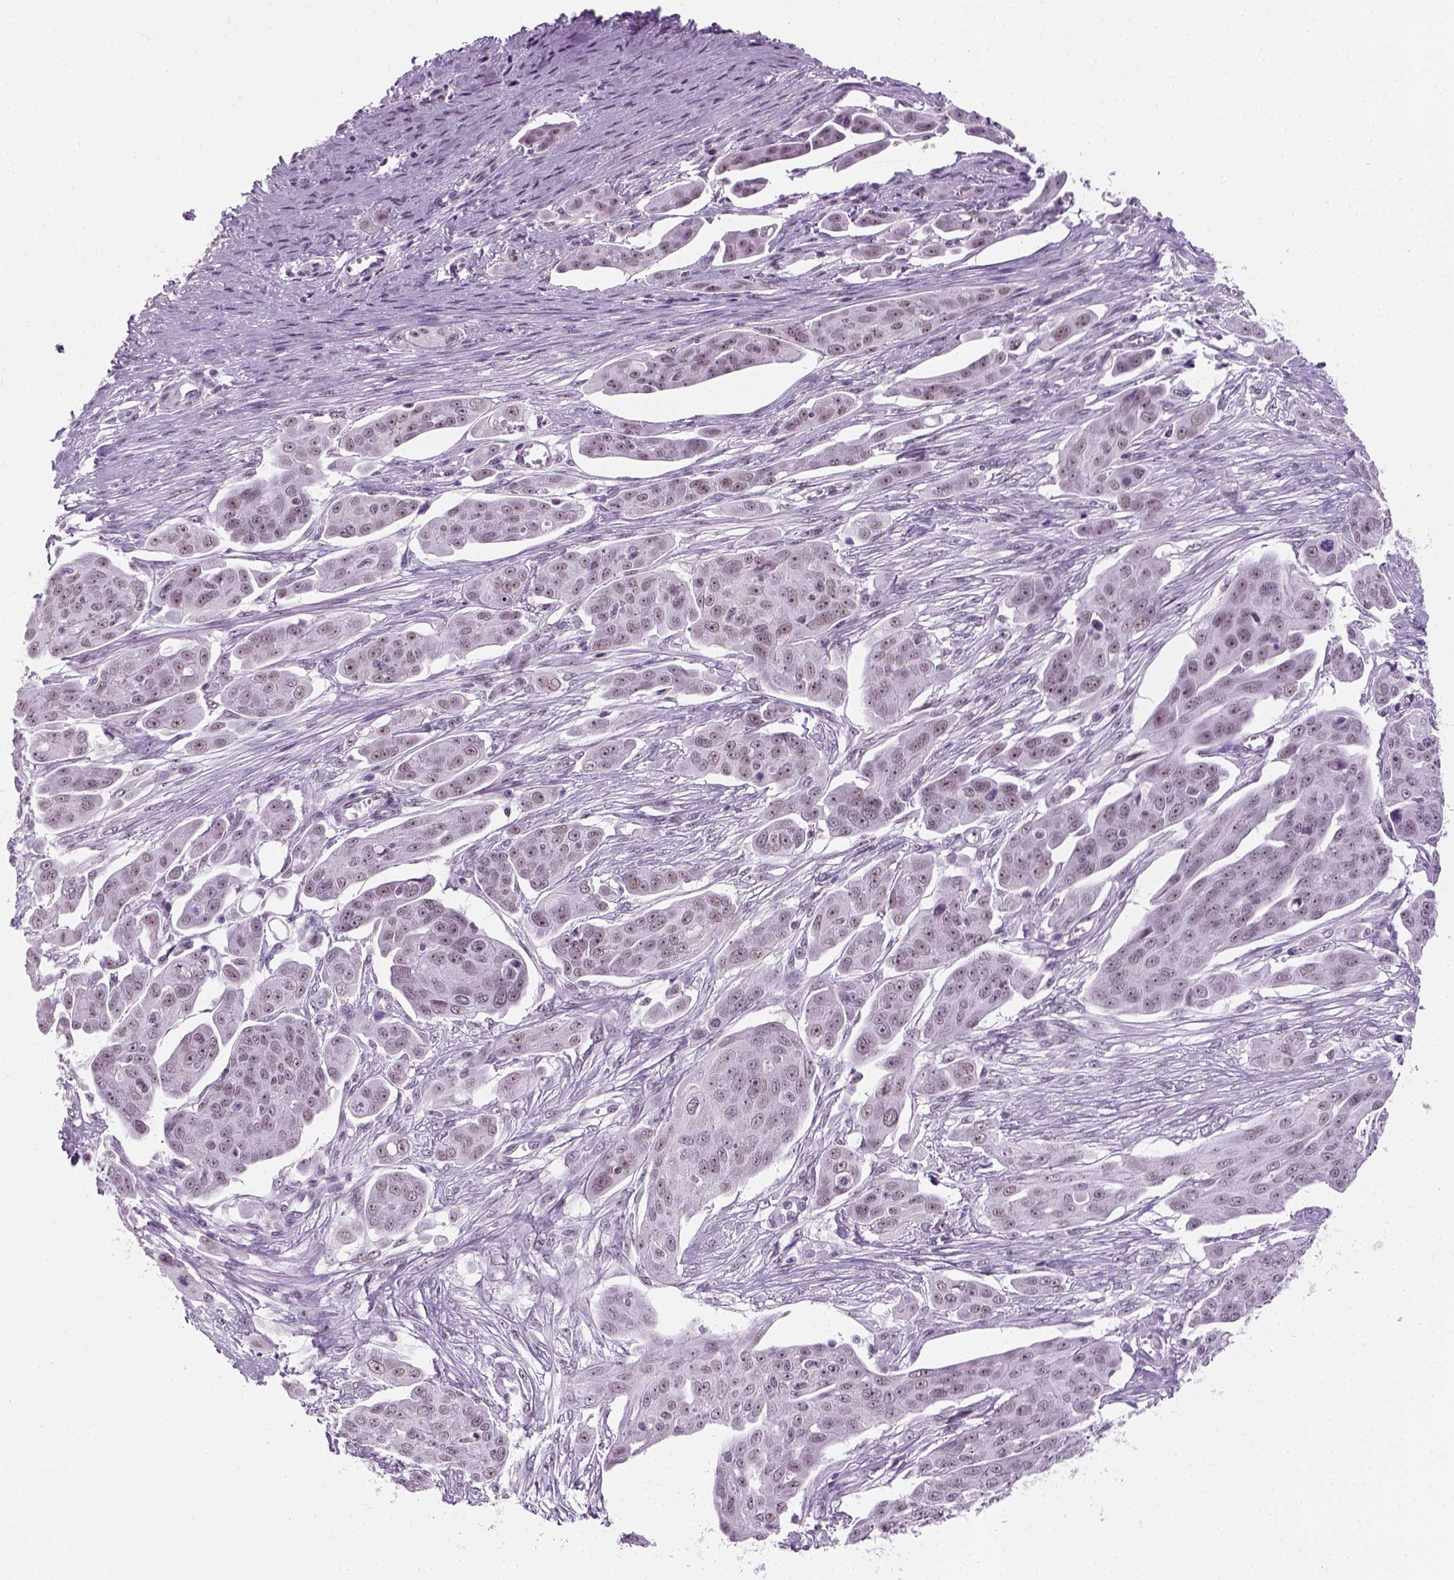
{"staining": {"intensity": "negative", "quantity": "none", "location": "none"}, "tissue": "ovarian cancer", "cell_type": "Tumor cells", "image_type": "cancer", "snomed": [{"axis": "morphology", "description": "Carcinoma, endometroid"}, {"axis": "topography", "description": "Ovary"}], "caption": "DAB (3,3'-diaminobenzidine) immunohistochemical staining of human ovarian endometroid carcinoma shows no significant staining in tumor cells. (DAB immunohistochemistry (IHC) with hematoxylin counter stain).", "gene": "ZNF865", "patient": {"sex": "female", "age": 70}}